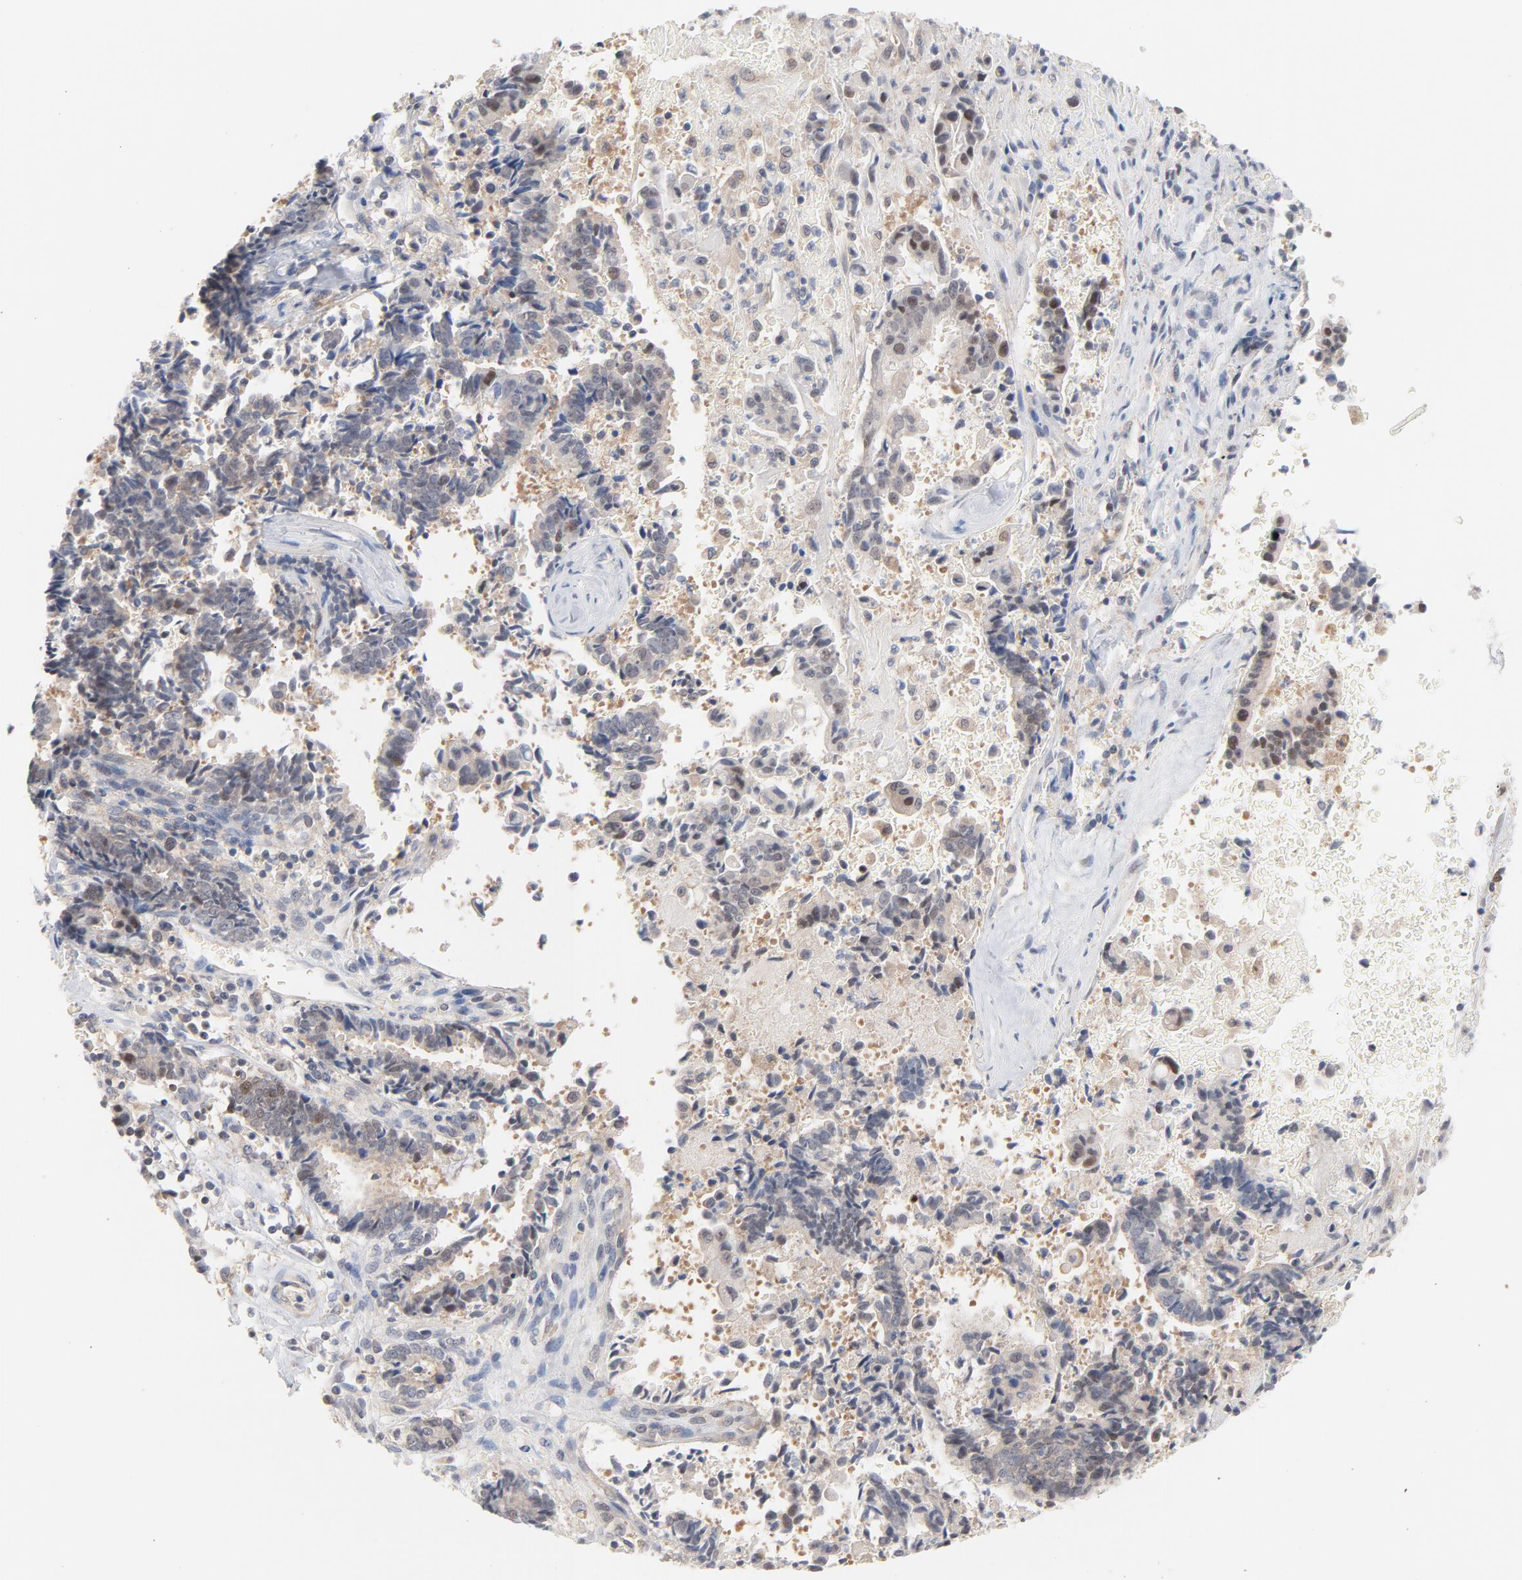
{"staining": {"intensity": "negative", "quantity": "none", "location": "none"}, "tissue": "liver cancer", "cell_type": "Tumor cells", "image_type": "cancer", "snomed": [{"axis": "morphology", "description": "Cholangiocarcinoma"}, {"axis": "topography", "description": "Liver"}], "caption": "Tumor cells are negative for protein expression in human liver cholangiocarcinoma. Brightfield microscopy of immunohistochemistry (IHC) stained with DAB (3,3'-diaminobenzidine) (brown) and hematoxylin (blue), captured at high magnification.", "gene": "UBL4A", "patient": {"sex": "male", "age": 57}}